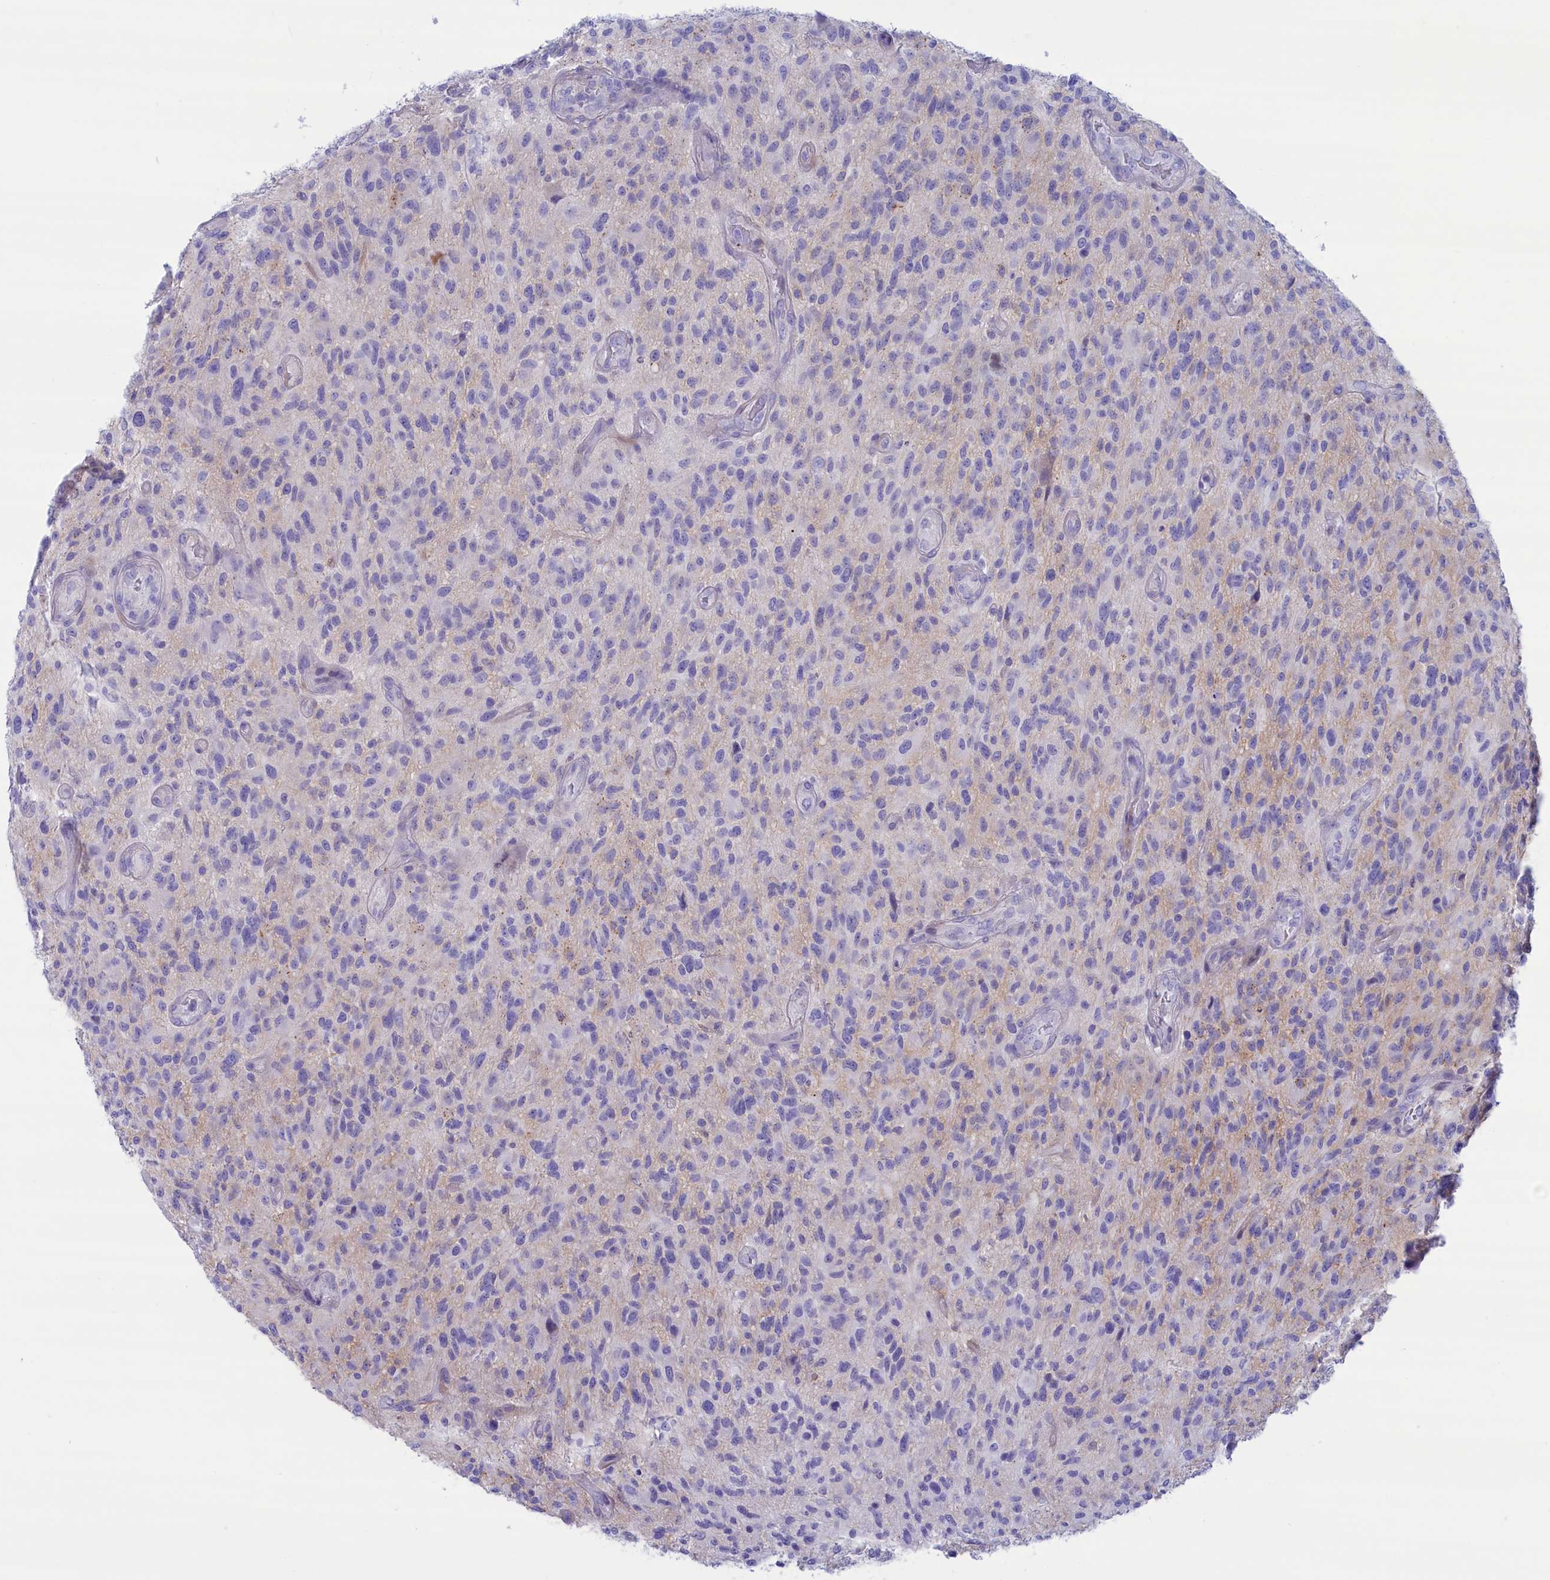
{"staining": {"intensity": "negative", "quantity": "none", "location": "none"}, "tissue": "glioma", "cell_type": "Tumor cells", "image_type": "cancer", "snomed": [{"axis": "morphology", "description": "Glioma, malignant, High grade"}, {"axis": "topography", "description": "Brain"}], "caption": "Tumor cells show no significant protein positivity in malignant high-grade glioma.", "gene": "MPV17L2", "patient": {"sex": "male", "age": 47}}